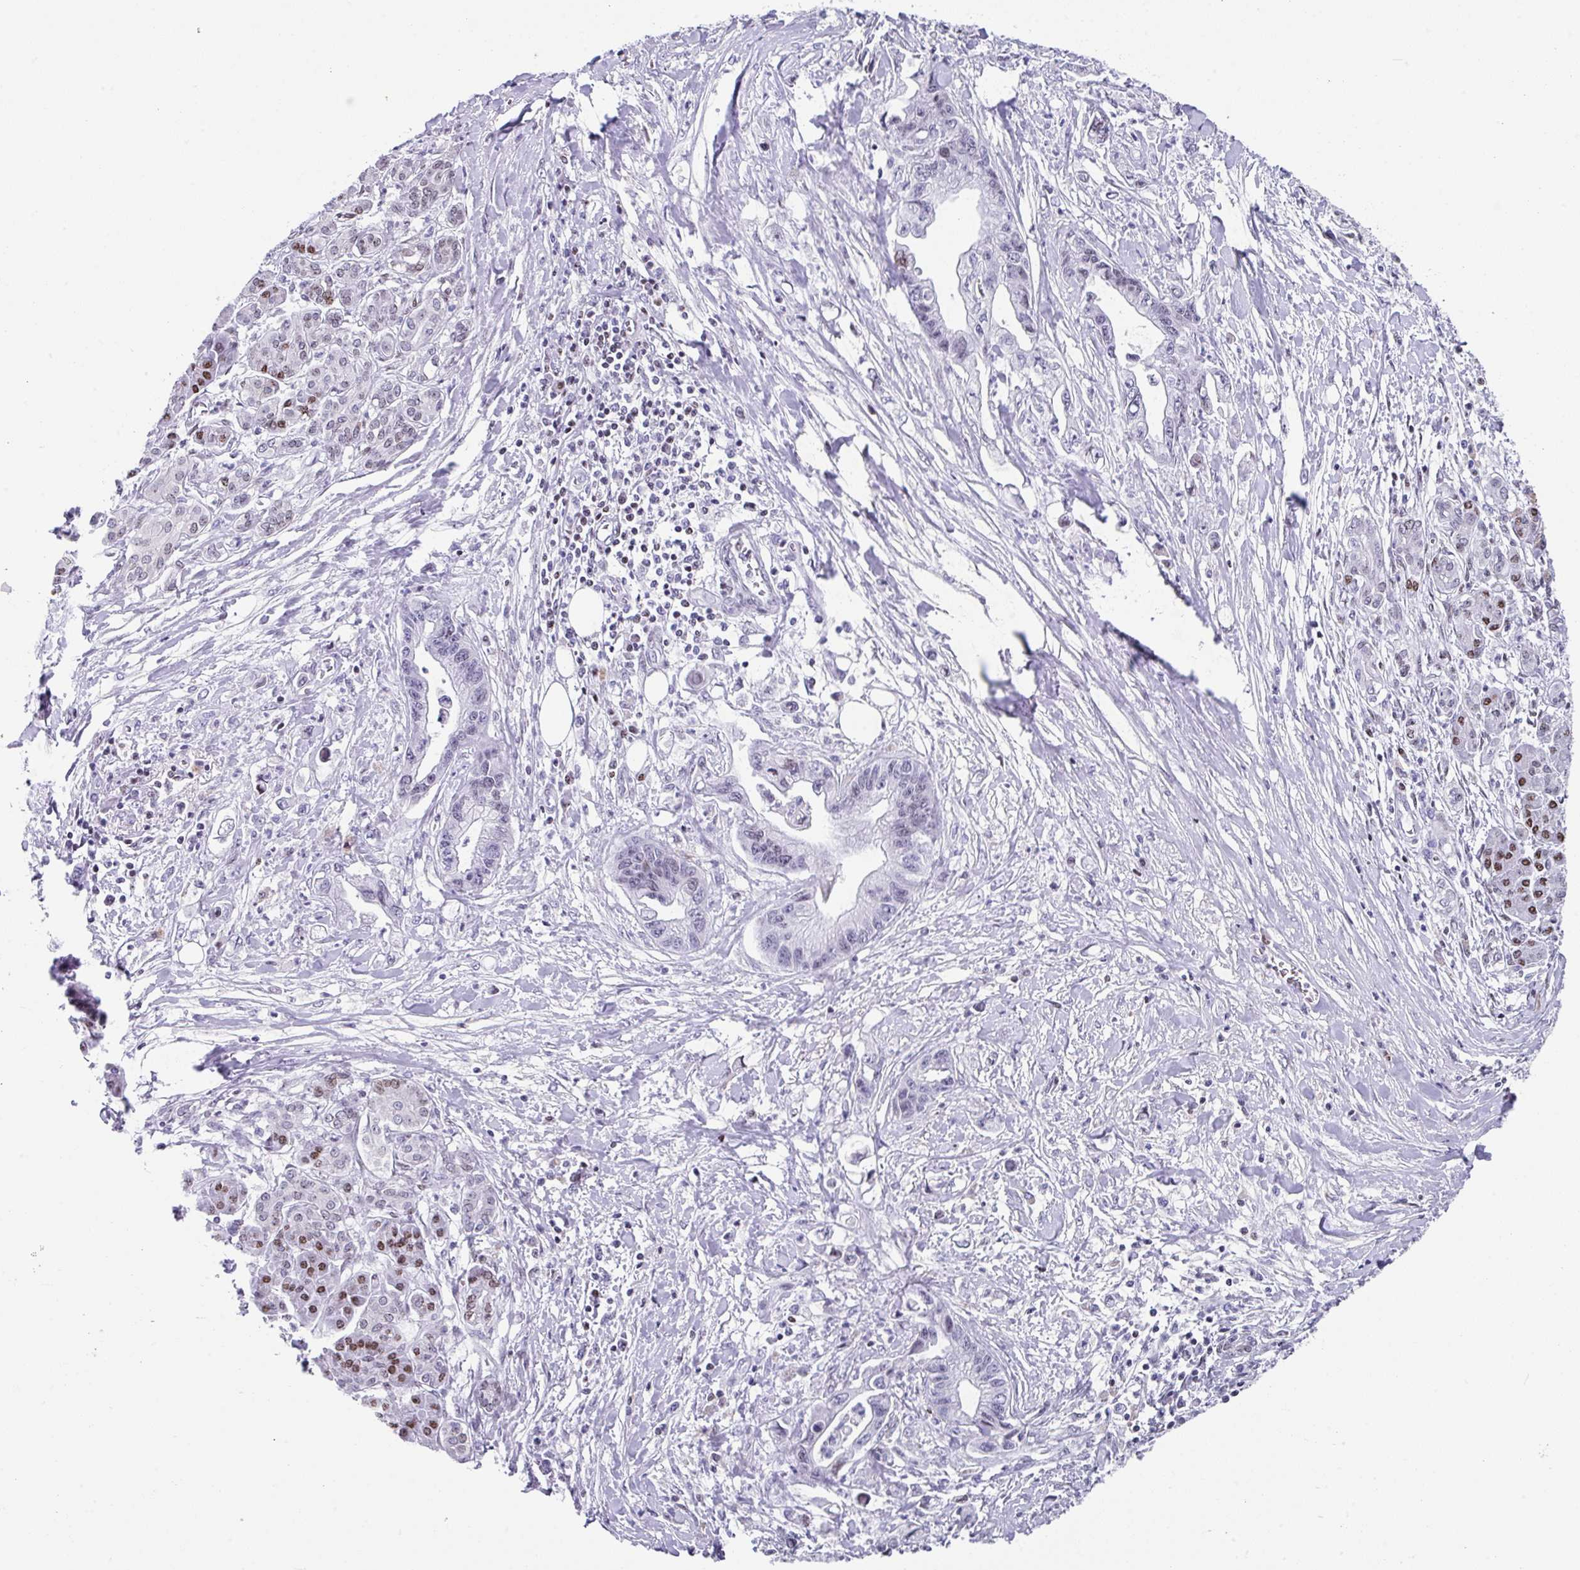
{"staining": {"intensity": "weak", "quantity": "<25%", "location": "nuclear"}, "tissue": "pancreatic cancer", "cell_type": "Tumor cells", "image_type": "cancer", "snomed": [{"axis": "morphology", "description": "Adenocarcinoma, NOS"}, {"axis": "topography", "description": "Pancreas"}], "caption": "Immunohistochemistry (IHC) photomicrograph of human pancreatic cancer (adenocarcinoma) stained for a protein (brown), which reveals no staining in tumor cells.", "gene": "TCF3", "patient": {"sex": "male", "age": 61}}